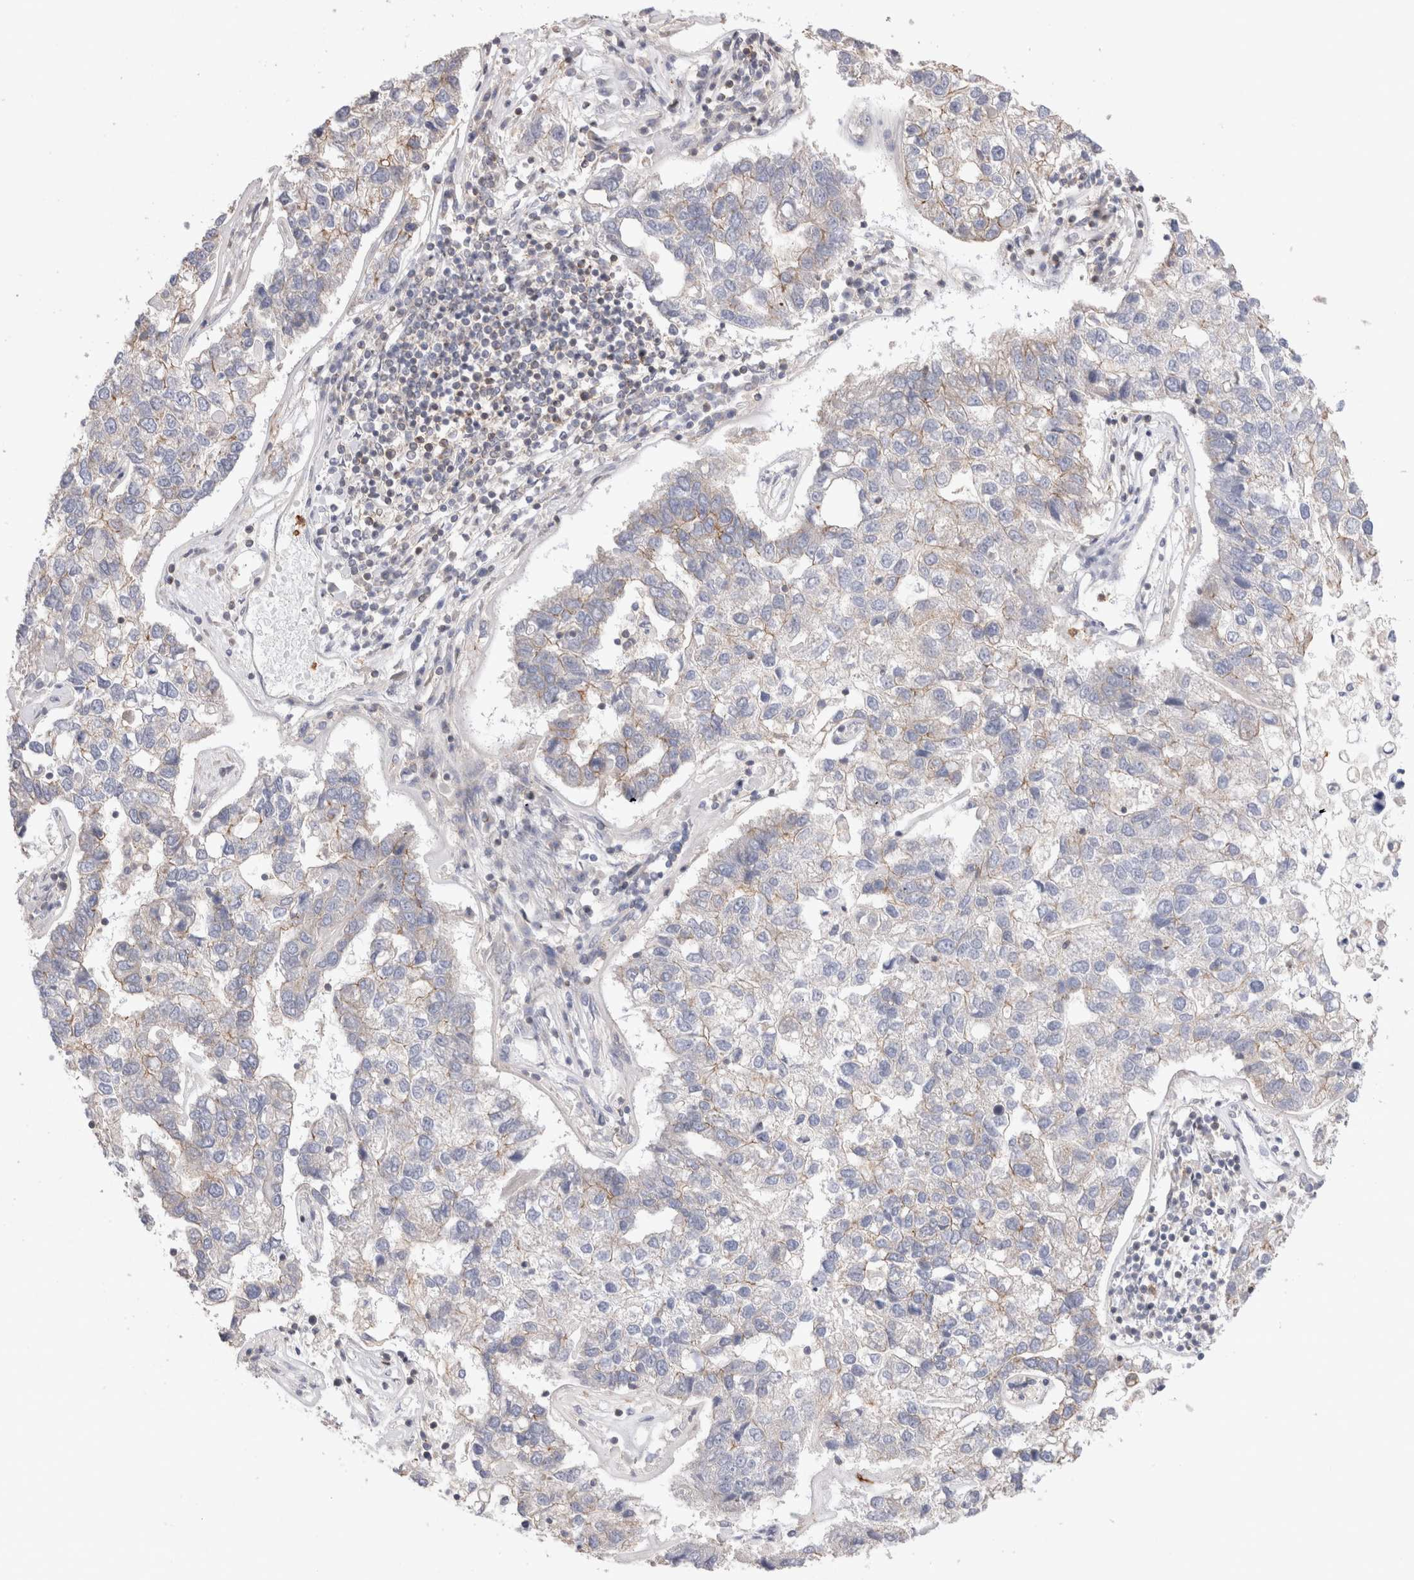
{"staining": {"intensity": "weak", "quantity": "<25%", "location": "cytoplasmic/membranous"}, "tissue": "pancreatic cancer", "cell_type": "Tumor cells", "image_type": "cancer", "snomed": [{"axis": "morphology", "description": "Adenocarcinoma, NOS"}, {"axis": "topography", "description": "Pancreas"}], "caption": "Human adenocarcinoma (pancreatic) stained for a protein using immunohistochemistry exhibits no expression in tumor cells.", "gene": "NXT2", "patient": {"sex": "female", "age": 61}}